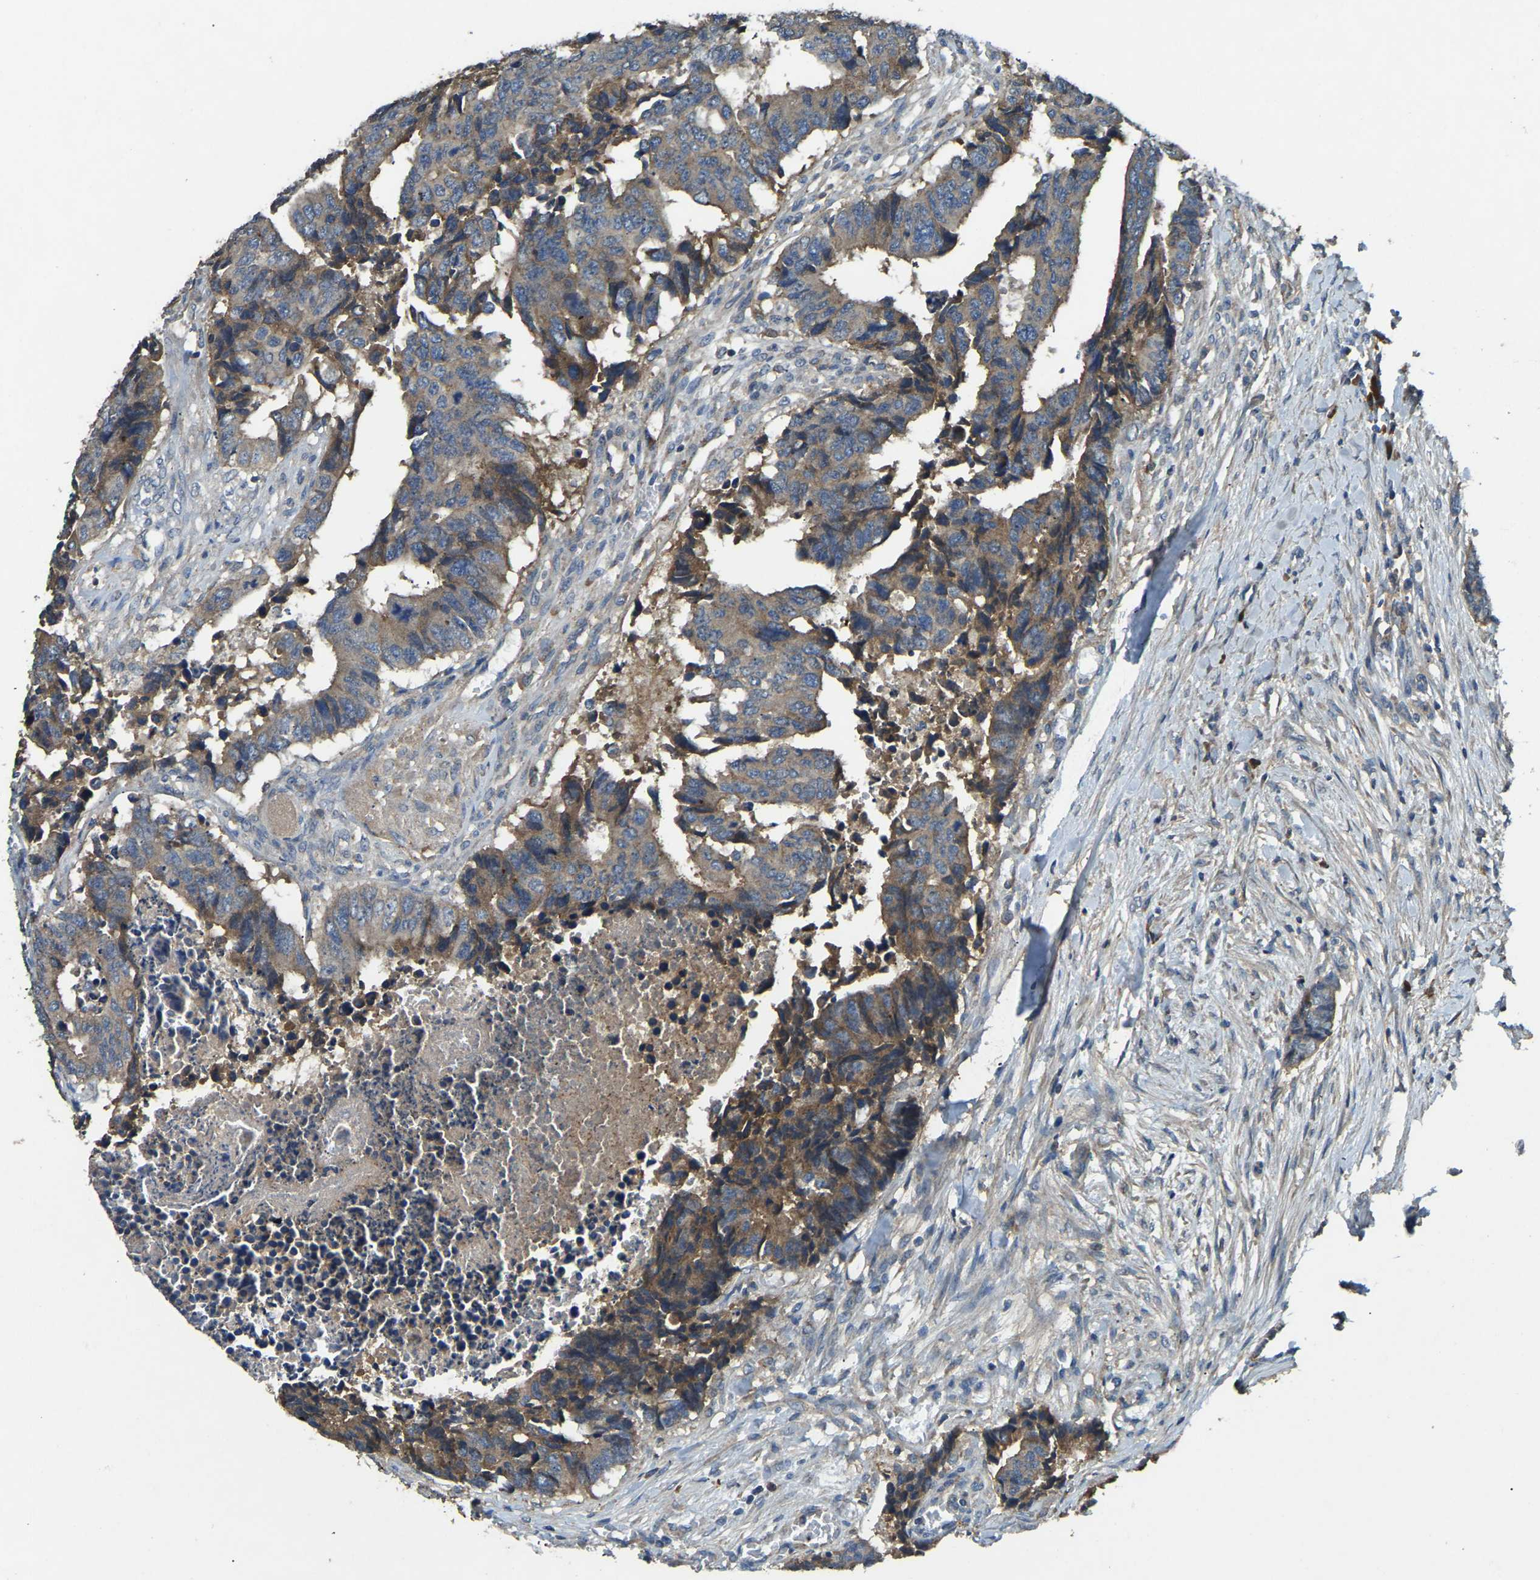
{"staining": {"intensity": "weak", "quantity": ">75%", "location": "cytoplasmic/membranous"}, "tissue": "colorectal cancer", "cell_type": "Tumor cells", "image_type": "cancer", "snomed": [{"axis": "morphology", "description": "Adenocarcinoma, NOS"}, {"axis": "topography", "description": "Rectum"}], "caption": "DAB immunohistochemical staining of human colorectal cancer exhibits weak cytoplasmic/membranous protein staining in about >75% of tumor cells.", "gene": "ATP8B1", "patient": {"sex": "male", "age": 84}}